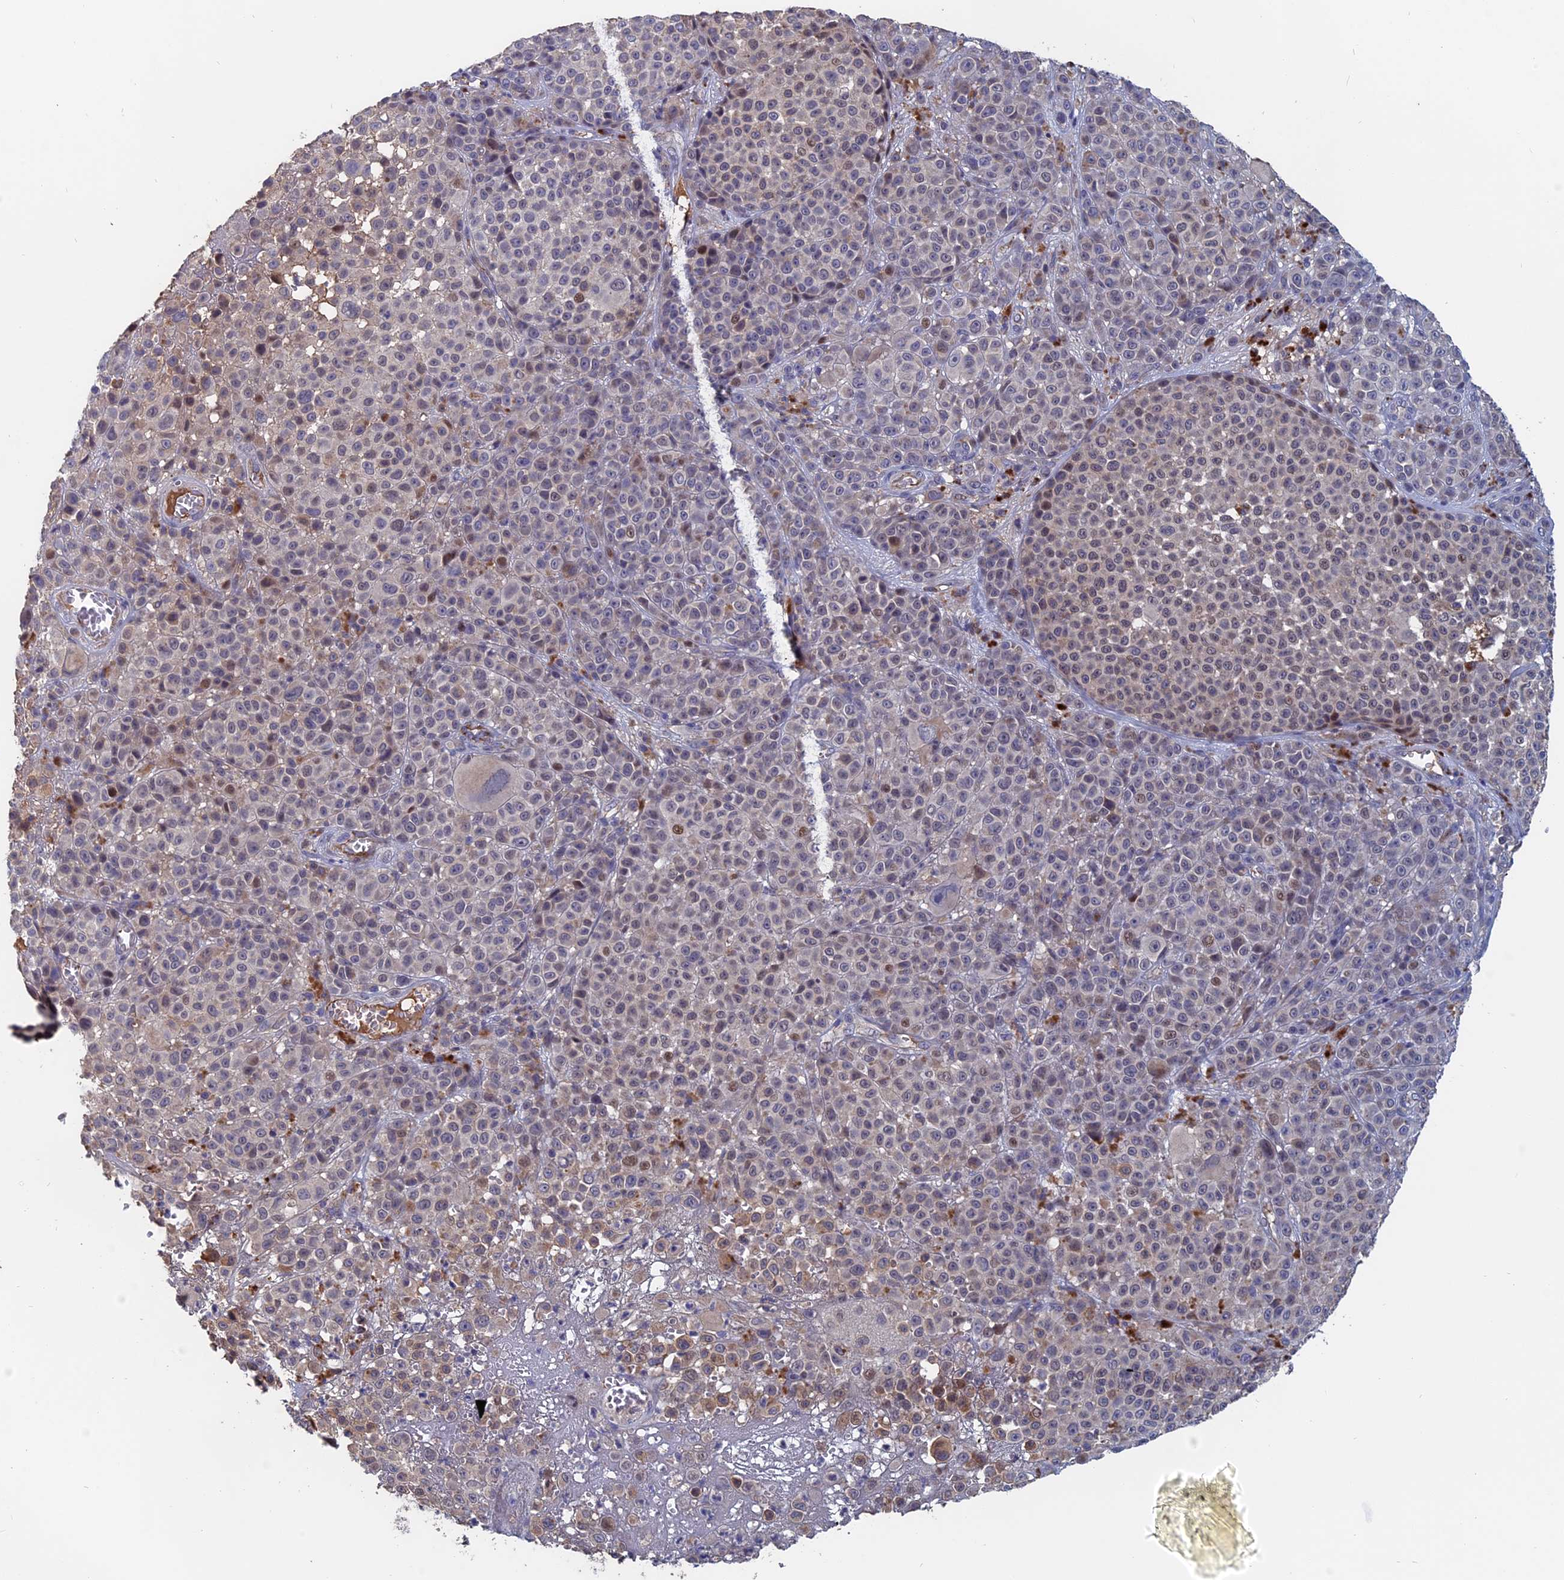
{"staining": {"intensity": "weak", "quantity": "<25%", "location": "cytoplasmic/membranous"}, "tissue": "melanoma", "cell_type": "Tumor cells", "image_type": "cancer", "snomed": [{"axis": "morphology", "description": "Malignant melanoma, NOS"}, {"axis": "topography", "description": "Skin"}], "caption": "This is a histopathology image of immunohistochemistry (IHC) staining of malignant melanoma, which shows no positivity in tumor cells.", "gene": "SLC33A1", "patient": {"sex": "female", "age": 94}}